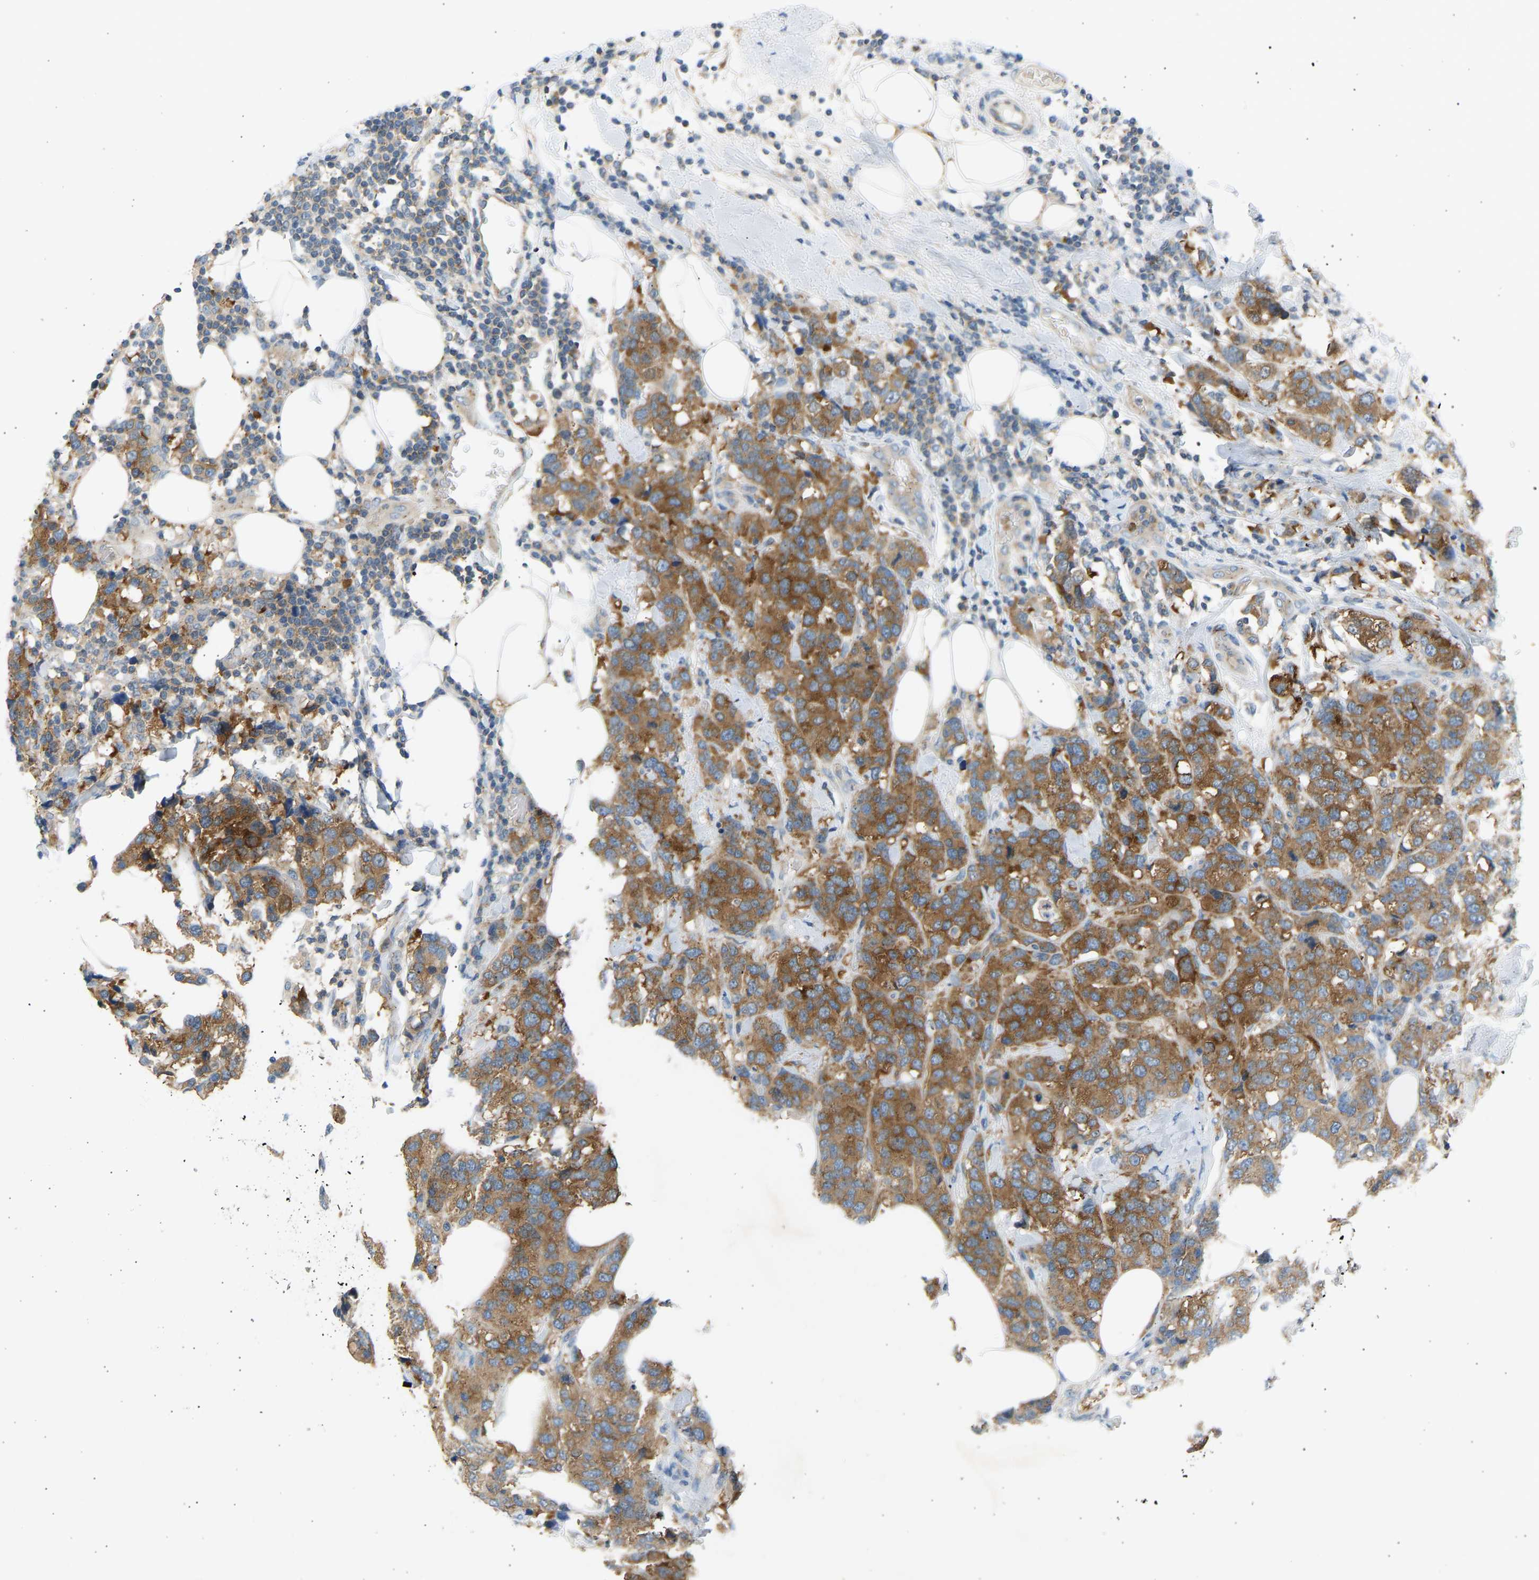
{"staining": {"intensity": "moderate", "quantity": ">75%", "location": "cytoplasmic/membranous"}, "tissue": "breast cancer", "cell_type": "Tumor cells", "image_type": "cancer", "snomed": [{"axis": "morphology", "description": "Lobular carcinoma"}, {"axis": "topography", "description": "Breast"}], "caption": "Brown immunohistochemical staining in lobular carcinoma (breast) reveals moderate cytoplasmic/membranous expression in approximately >75% of tumor cells.", "gene": "TRIM50", "patient": {"sex": "female", "age": 59}}